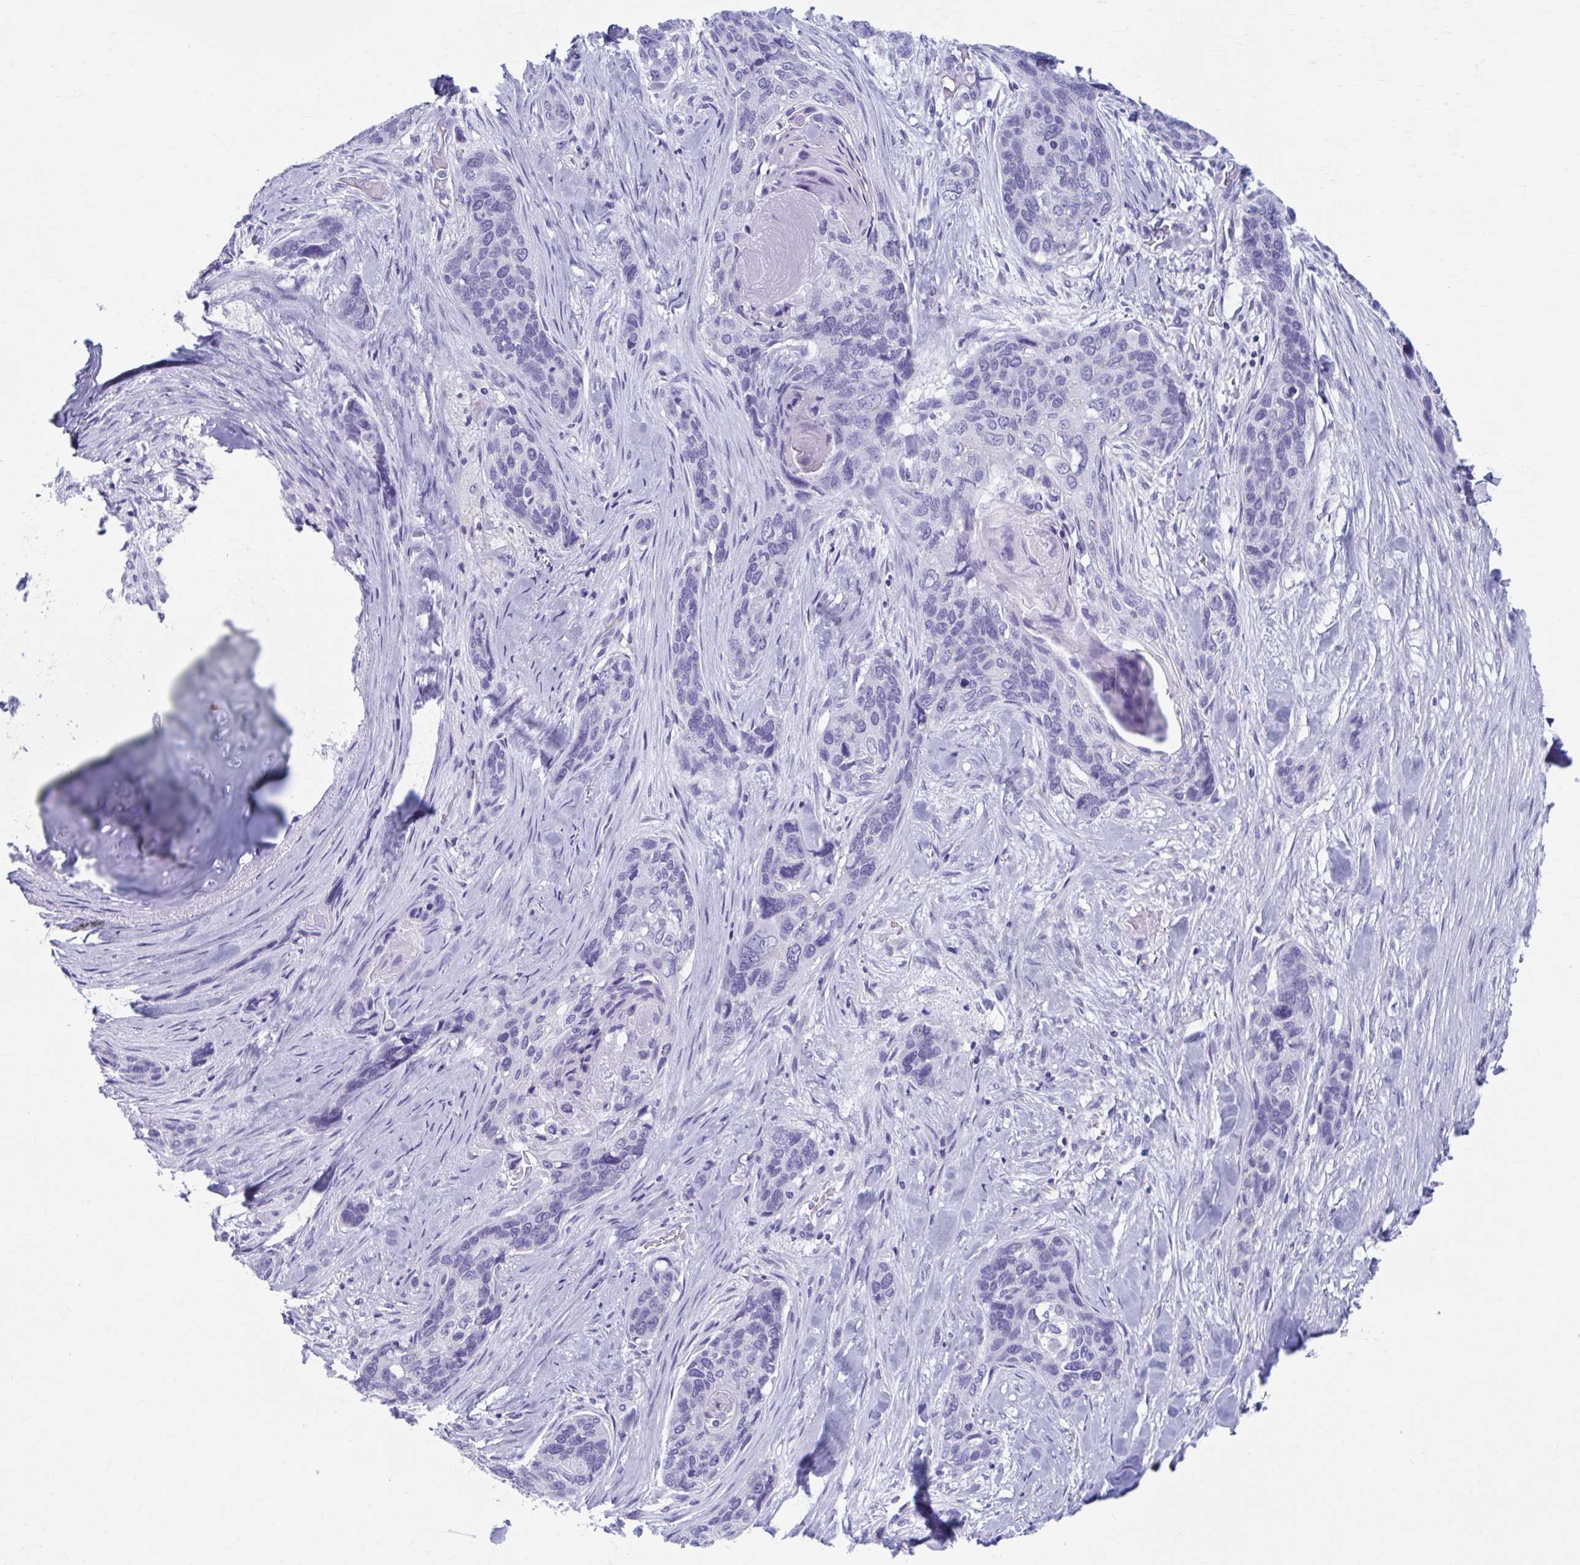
{"staining": {"intensity": "negative", "quantity": "none", "location": "none"}, "tissue": "lung cancer", "cell_type": "Tumor cells", "image_type": "cancer", "snomed": [{"axis": "morphology", "description": "Squamous cell carcinoma, NOS"}, {"axis": "morphology", "description": "Squamous cell carcinoma, metastatic, NOS"}, {"axis": "topography", "description": "Lymph node"}, {"axis": "topography", "description": "Lung"}], "caption": "Immunohistochemical staining of metastatic squamous cell carcinoma (lung) displays no significant expression in tumor cells.", "gene": "KCNE2", "patient": {"sex": "male", "age": 41}}